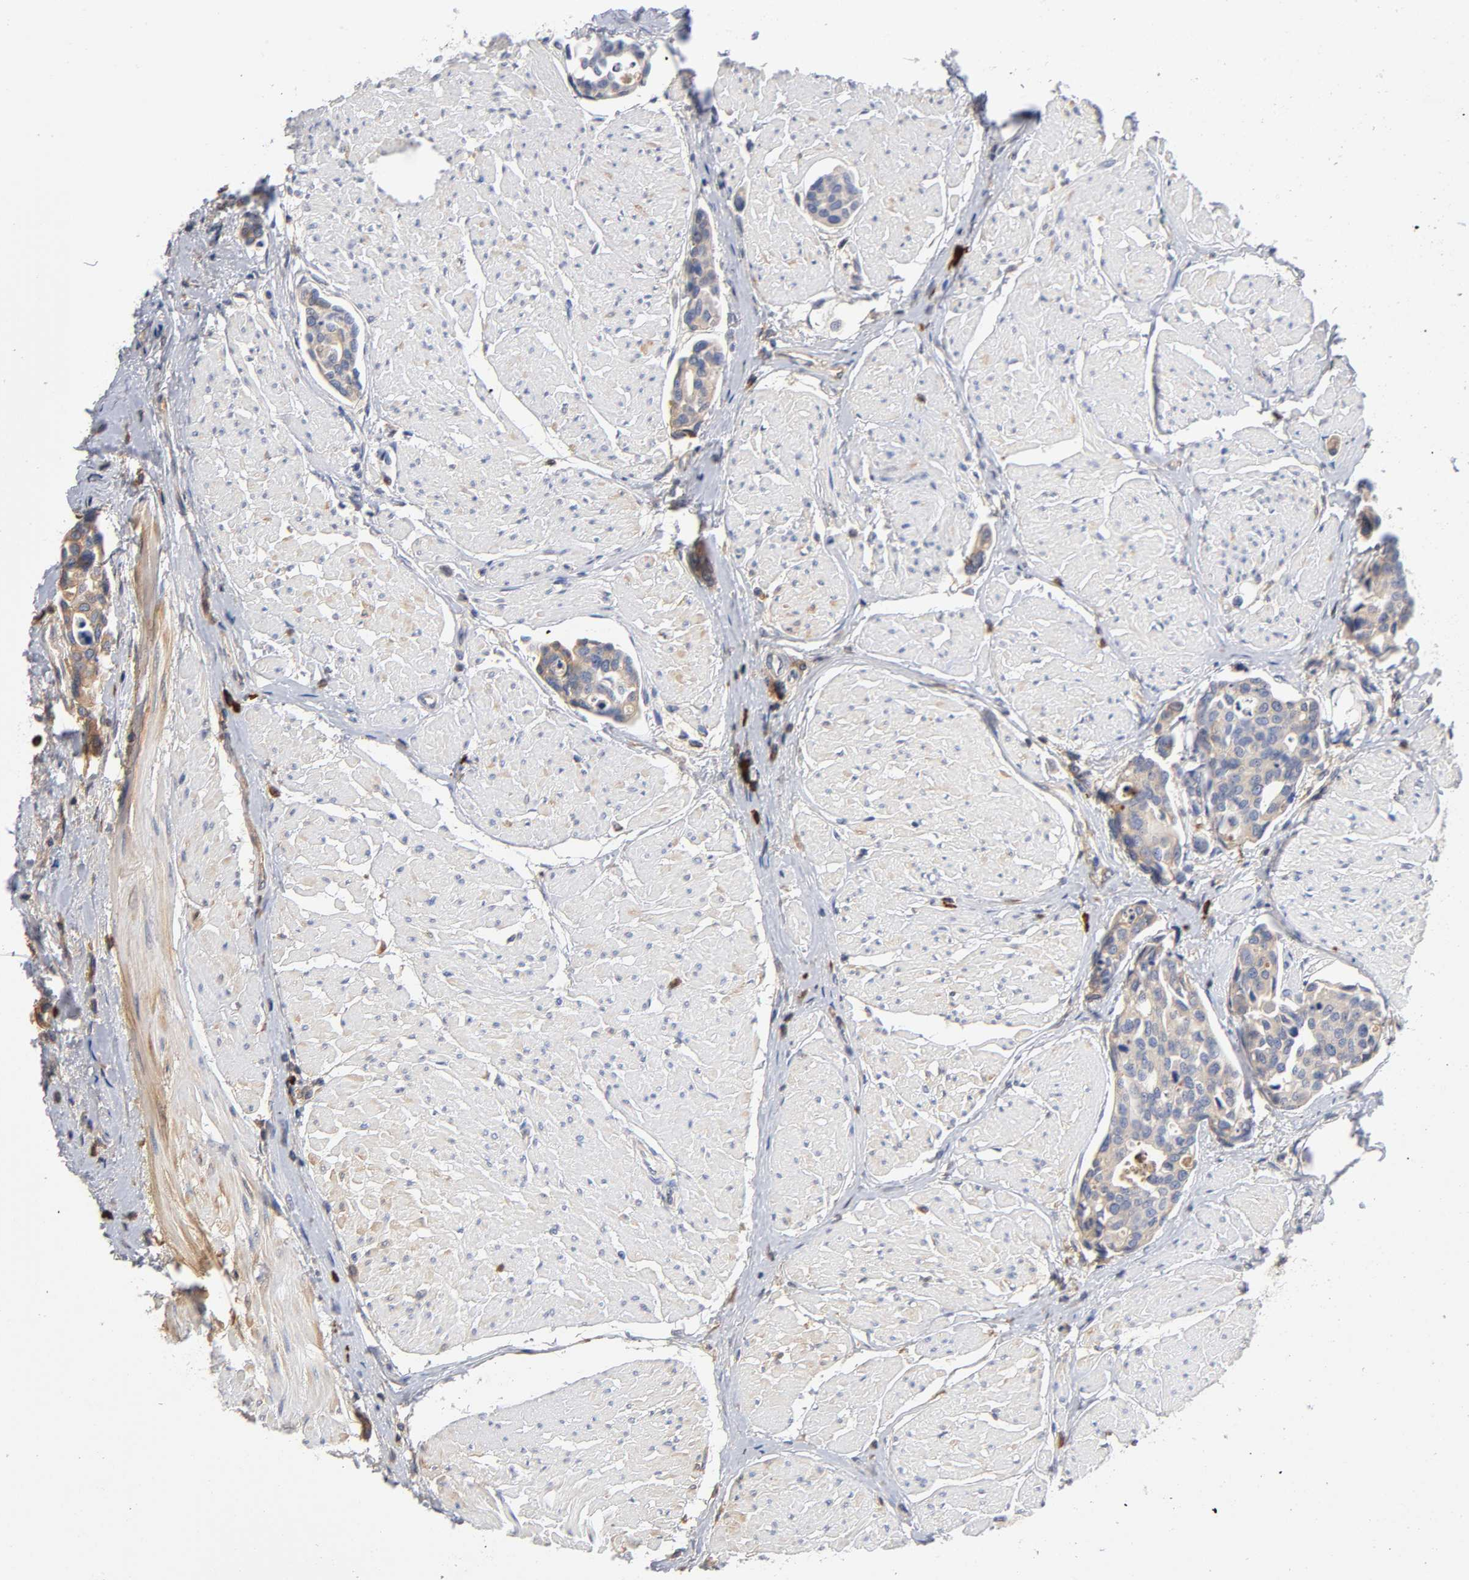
{"staining": {"intensity": "weak", "quantity": ">75%", "location": "cytoplasmic/membranous"}, "tissue": "urothelial cancer", "cell_type": "Tumor cells", "image_type": "cancer", "snomed": [{"axis": "morphology", "description": "Urothelial carcinoma, High grade"}, {"axis": "topography", "description": "Urinary bladder"}], "caption": "Immunohistochemical staining of urothelial cancer shows low levels of weak cytoplasmic/membranous staining in about >75% of tumor cells. (IHC, brightfield microscopy, high magnification).", "gene": "NOVA1", "patient": {"sex": "male", "age": 78}}